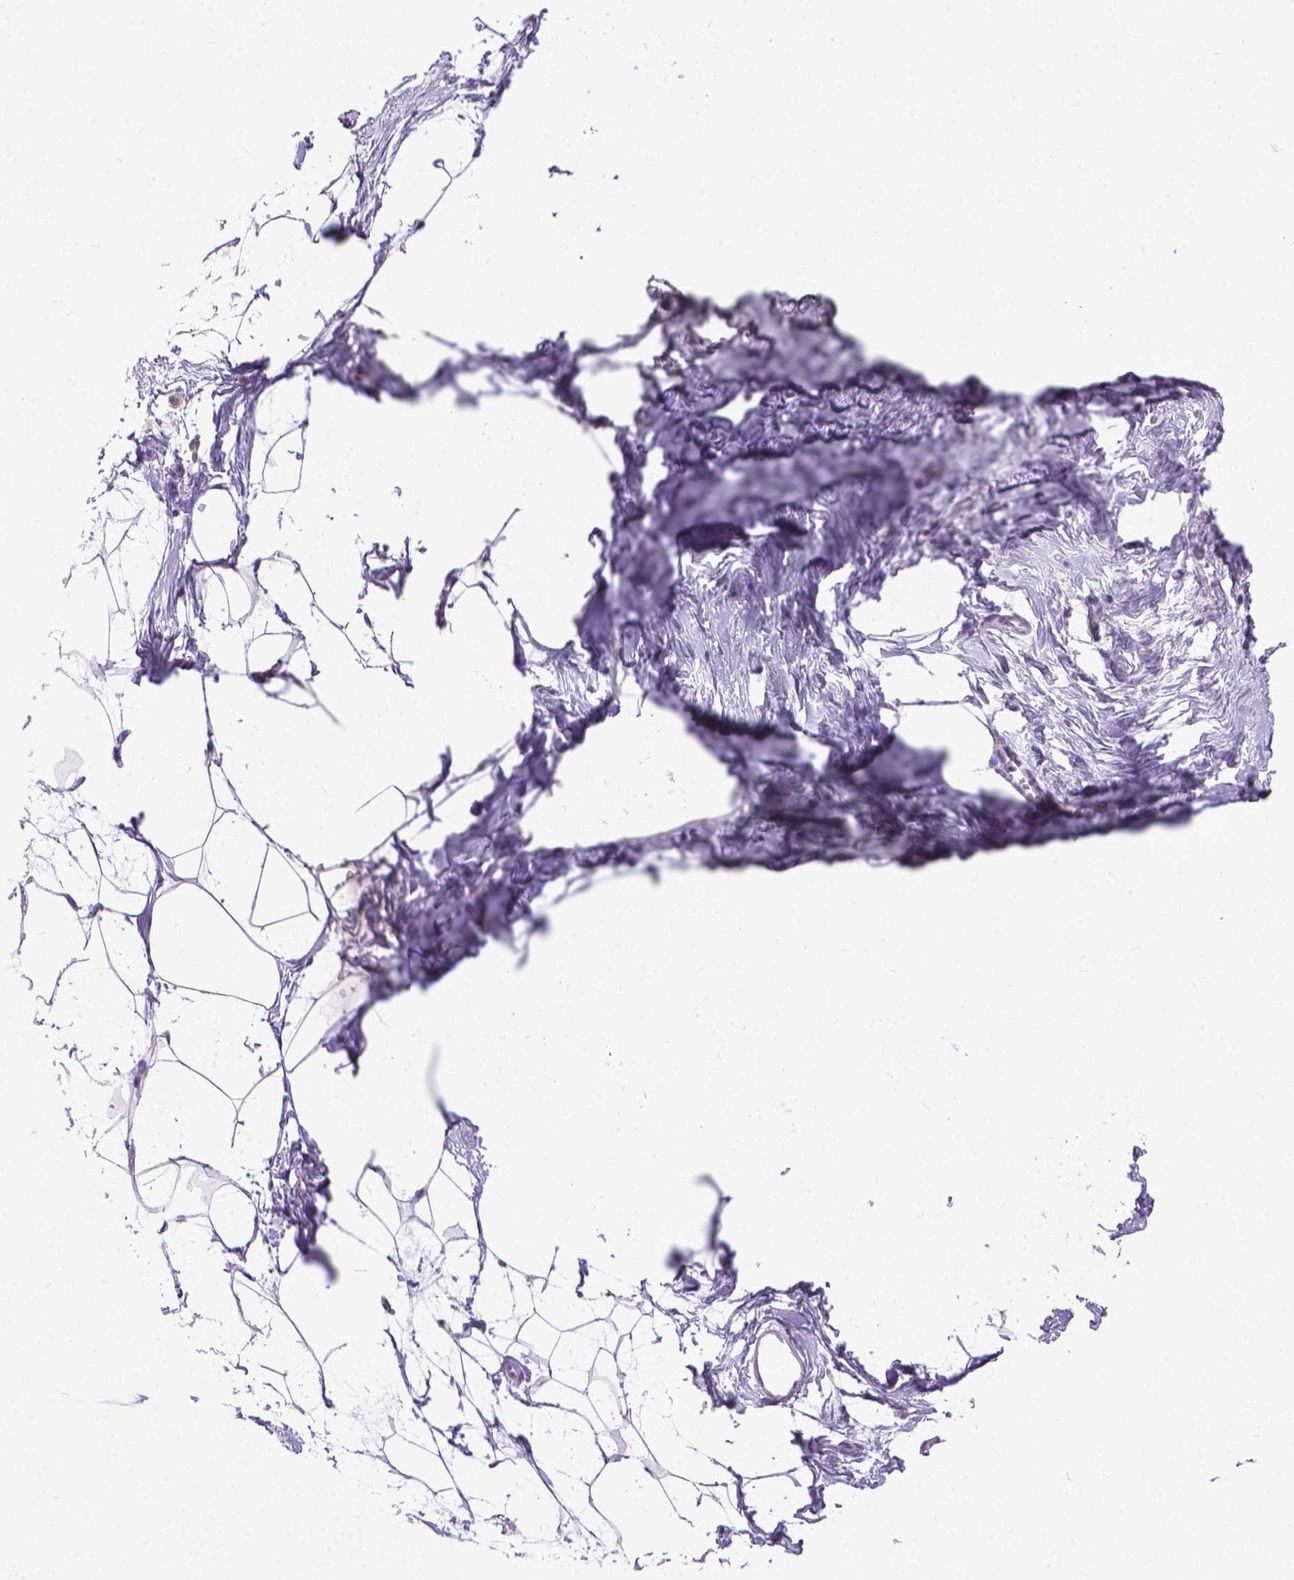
{"staining": {"intensity": "negative", "quantity": "none", "location": "none"}, "tissue": "breast", "cell_type": "Adipocytes", "image_type": "normal", "snomed": [{"axis": "morphology", "description": "Normal tissue, NOS"}, {"axis": "topography", "description": "Breast"}], "caption": "High power microscopy photomicrograph of an immunohistochemistry micrograph of benign breast, revealing no significant staining in adipocytes.", "gene": "KRT5", "patient": {"sex": "female", "age": 45}}